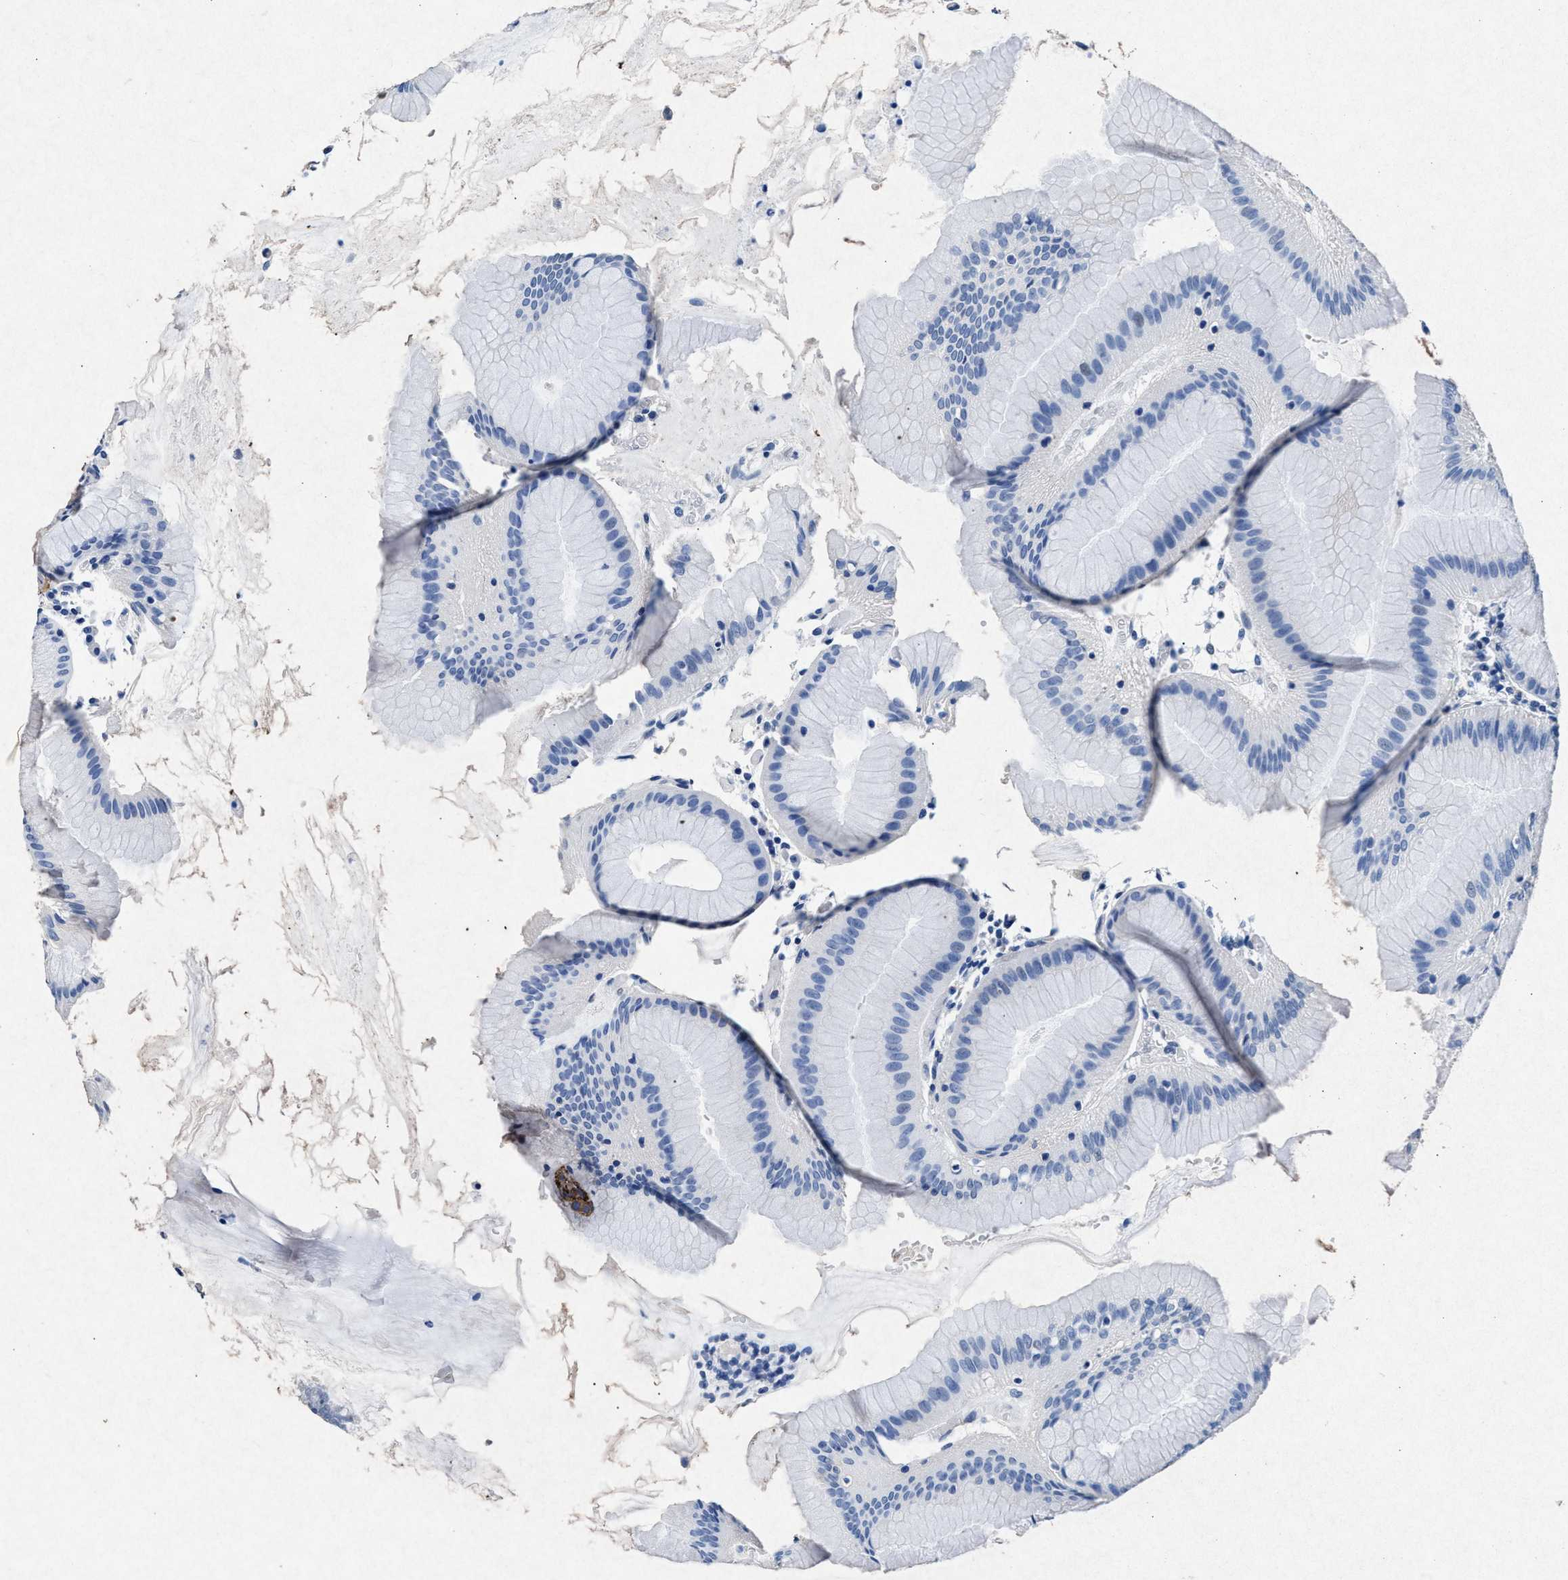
{"staining": {"intensity": "moderate", "quantity": "25%-75%", "location": "cytoplasmic/membranous"}, "tissue": "stomach", "cell_type": "Glandular cells", "image_type": "normal", "snomed": [{"axis": "morphology", "description": "Normal tissue, NOS"}, {"axis": "topography", "description": "Stomach"}, {"axis": "topography", "description": "Stomach, lower"}], "caption": "Brown immunohistochemical staining in benign human stomach reveals moderate cytoplasmic/membranous expression in approximately 25%-75% of glandular cells. The protein of interest is stained brown, and the nuclei are stained in blue (DAB (3,3'-diaminobenzidine) IHC with brightfield microscopy, high magnification).", "gene": "MAP6", "patient": {"sex": "female", "age": 75}}